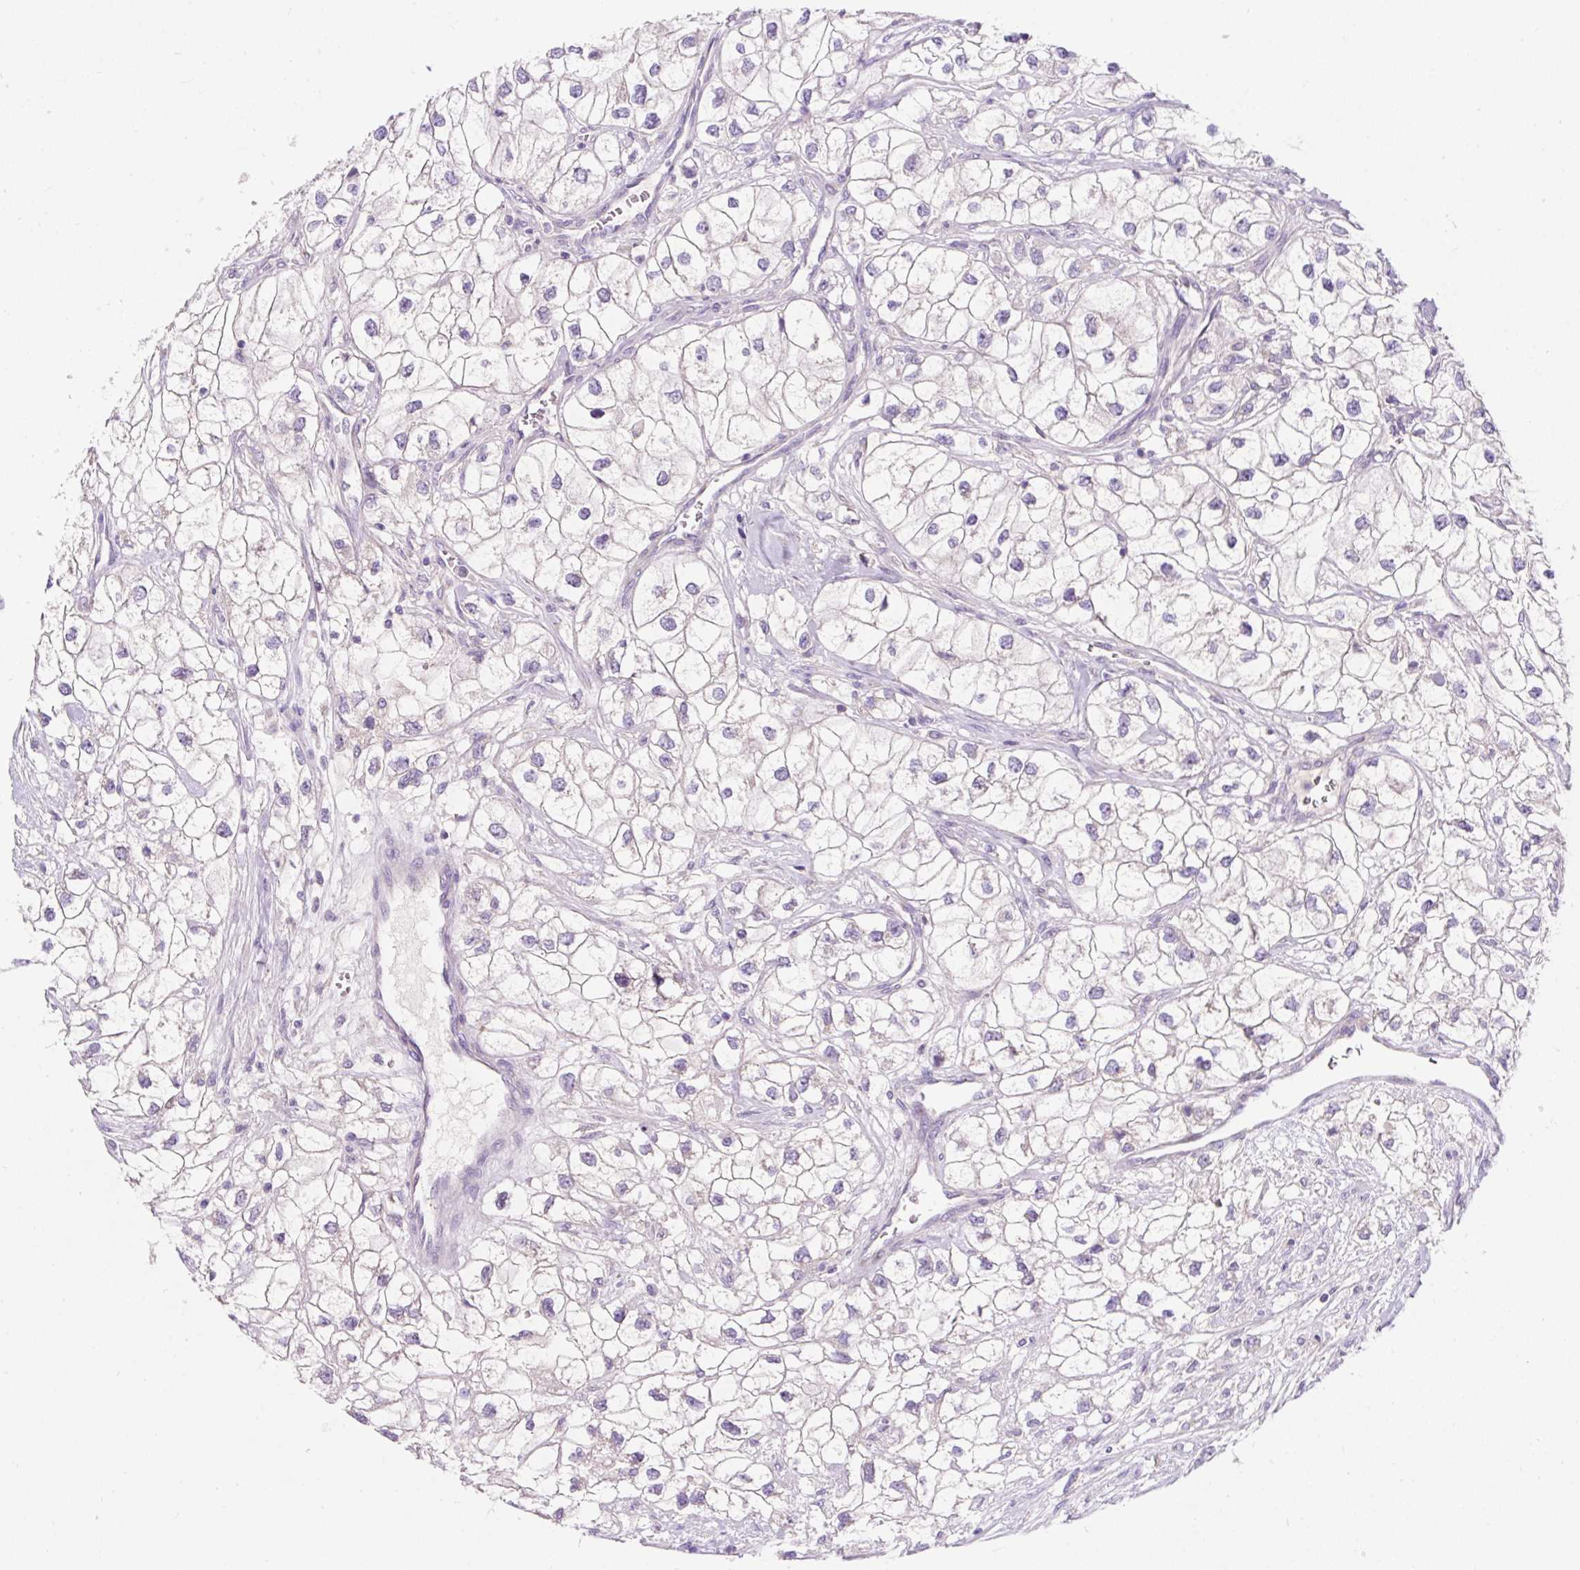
{"staining": {"intensity": "negative", "quantity": "none", "location": "none"}, "tissue": "renal cancer", "cell_type": "Tumor cells", "image_type": "cancer", "snomed": [{"axis": "morphology", "description": "Adenocarcinoma, NOS"}, {"axis": "topography", "description": "Kidney"}], "caption": "Tumor cells are negative for brown protein staining in renal cancer (adenocarcinoma).", "gene": "SUSD5", "patient": {"sex": "male", "age": 59}}